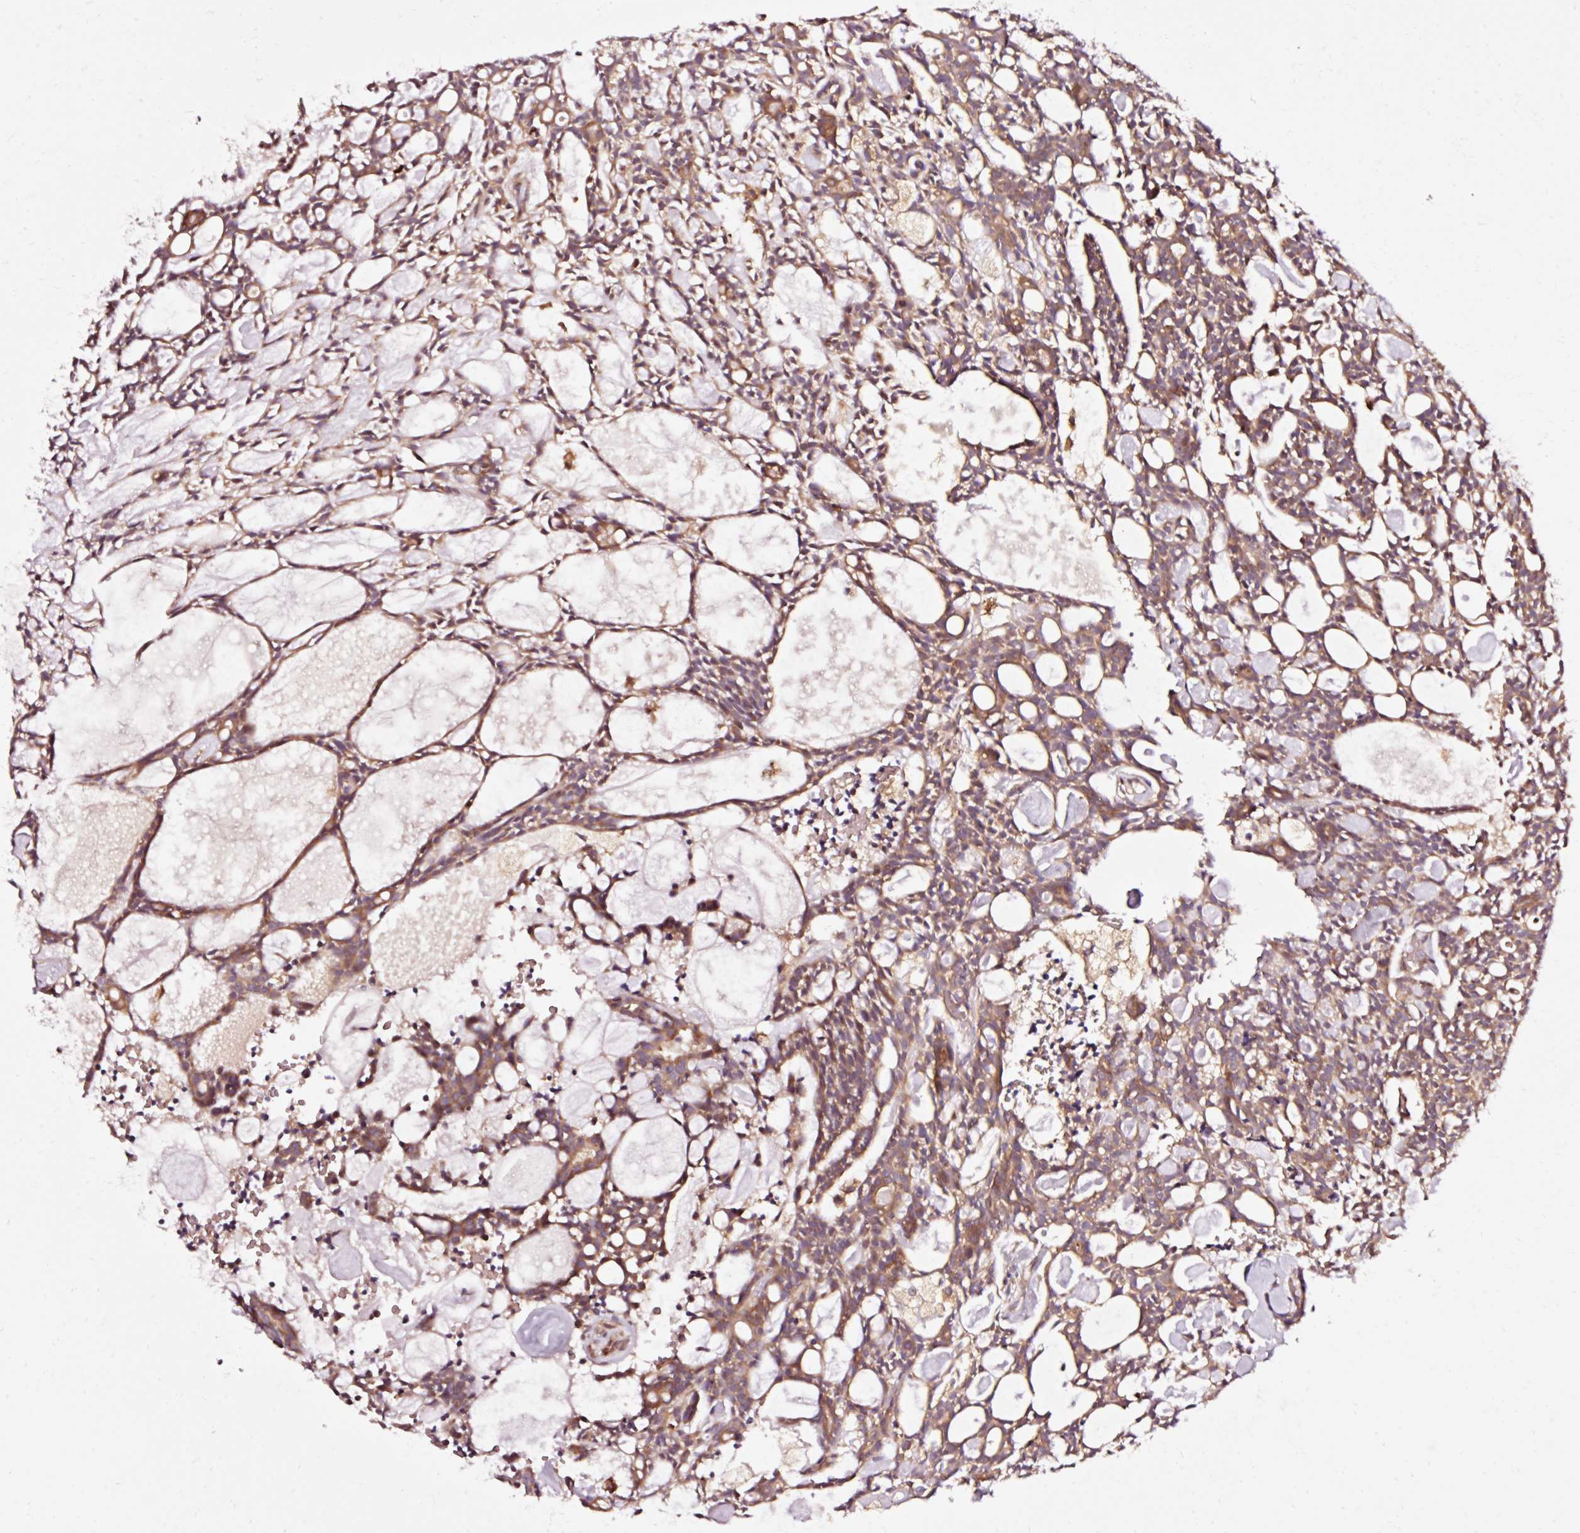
{"staining": {"intensity": "moderate", "quantity": ">75%", "location": "cytoplasmic/membranous"}, "tissue": "head and neck cancer", "cell_type": "Tumor cells", "image_type": "cancer", "snomed": [{"axis": "morphology", "description": "Adenocarcinoma, NOS"}, {"axis": "topography", "description": "Salivary gland"}, {"axis": "topography", "description": "Head-Neck"}], "caption": "Head and neck adenocarcinoma stained with immunohistochemistry (IHC) reveals moderate cytoplasmic/membranous staining in about >75% of tumor cells. (Stains: DAB in brown, nuclei in blue, Microscopy: brightfield microscopy at high magnification).", "gene": "NAPA", "patient": {"sex": "male", "age": 55}}